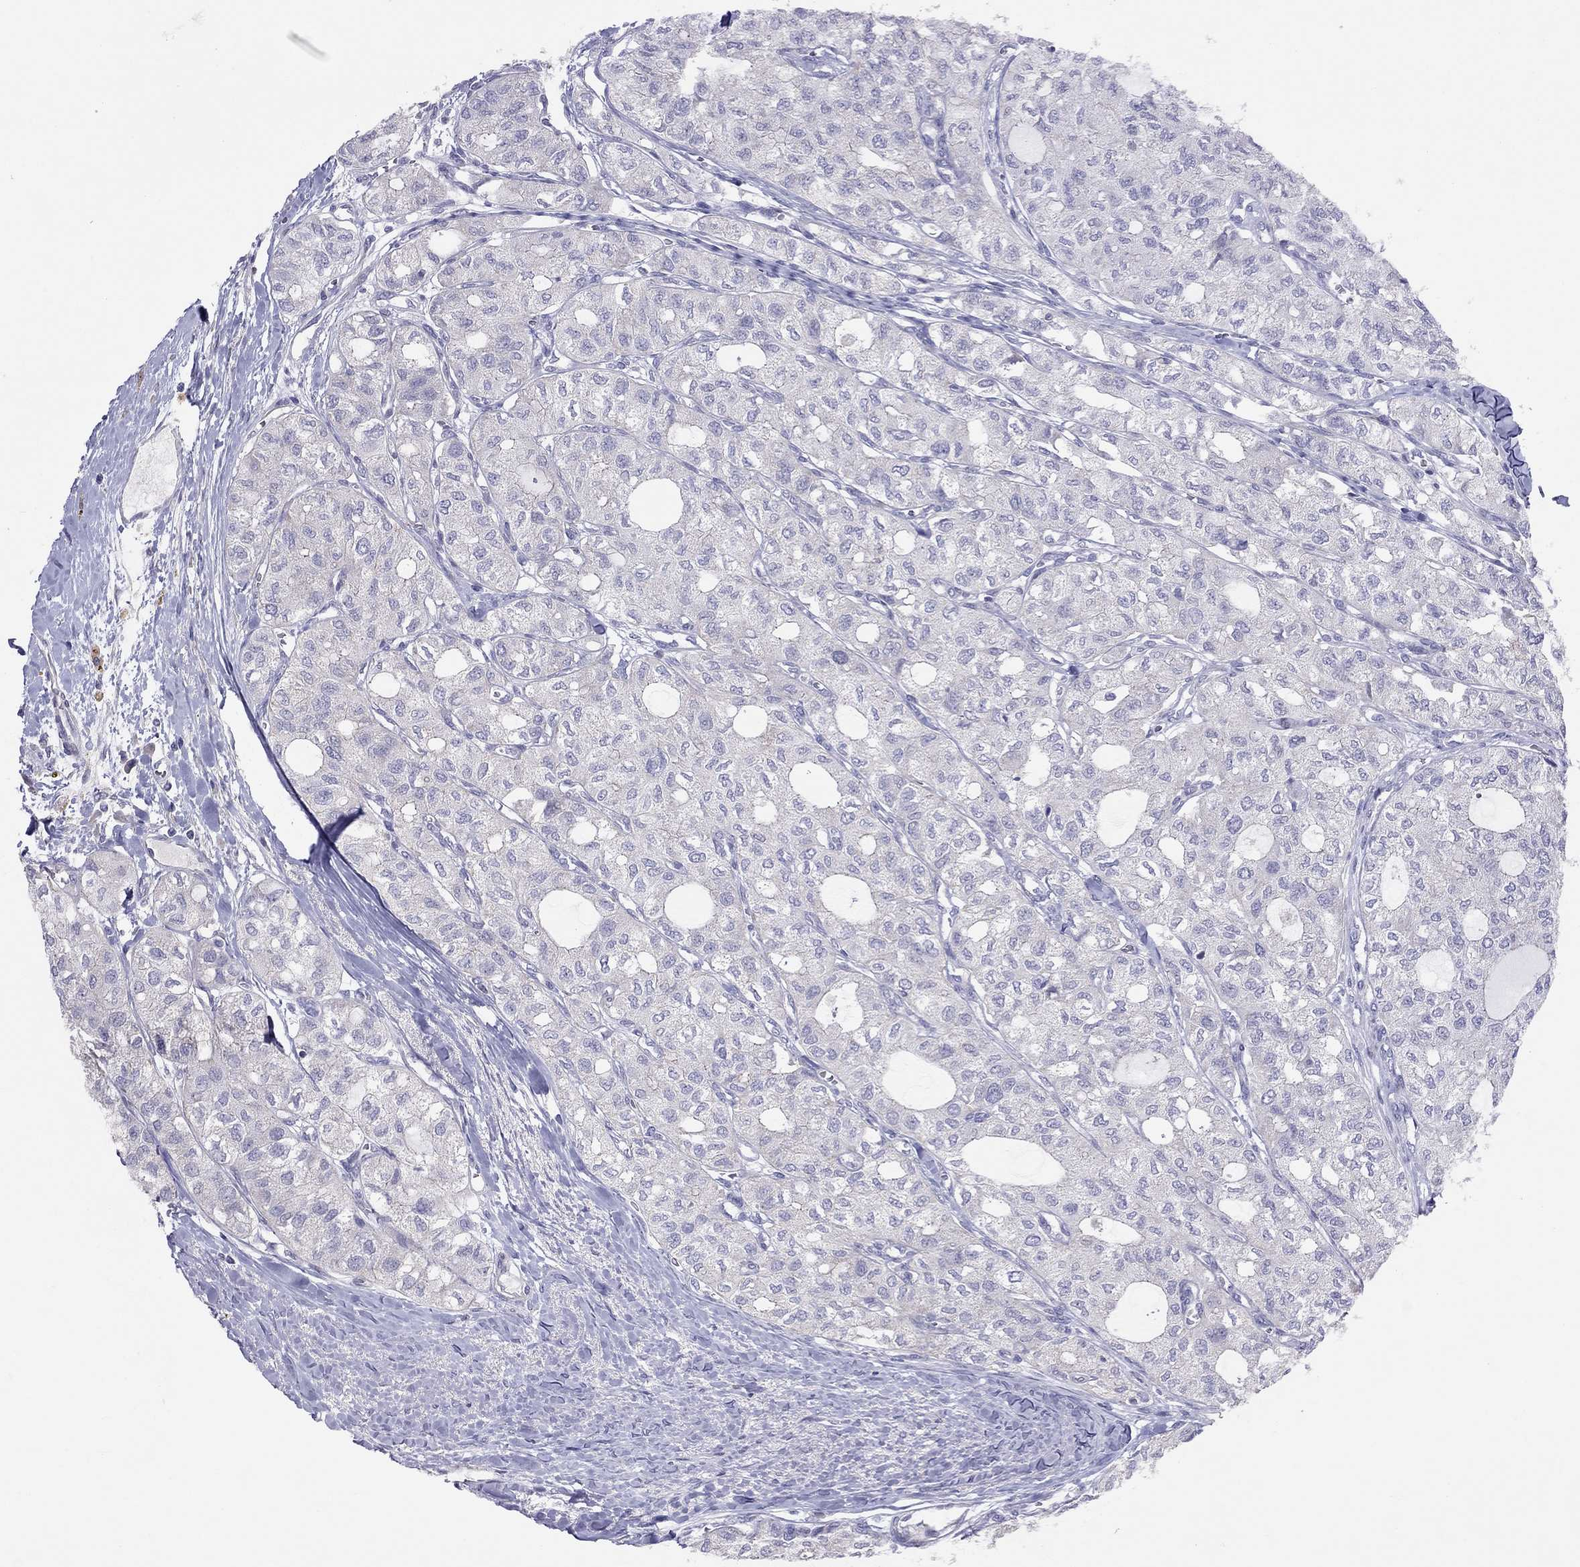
{"staining": {"intensity": "negative", "quantity": "none", "location": "none"}, "tissue": "thyroid cancer", "cell_type": "Tumor cells", "image_type": "cancer", "snomed": [{"axis": "morphology", "description": "Follicular adenoma carcinoma, NOS"}, {"axis": "topography", "description": "Thyroid gland"}], "caption": "Photomicrograph shows no protein expression in tumor cells of thyroid follicular adenoma carcinoma tissue.", "gene": "SYTL2", "patient": {"sex": "male", "age": 75}}